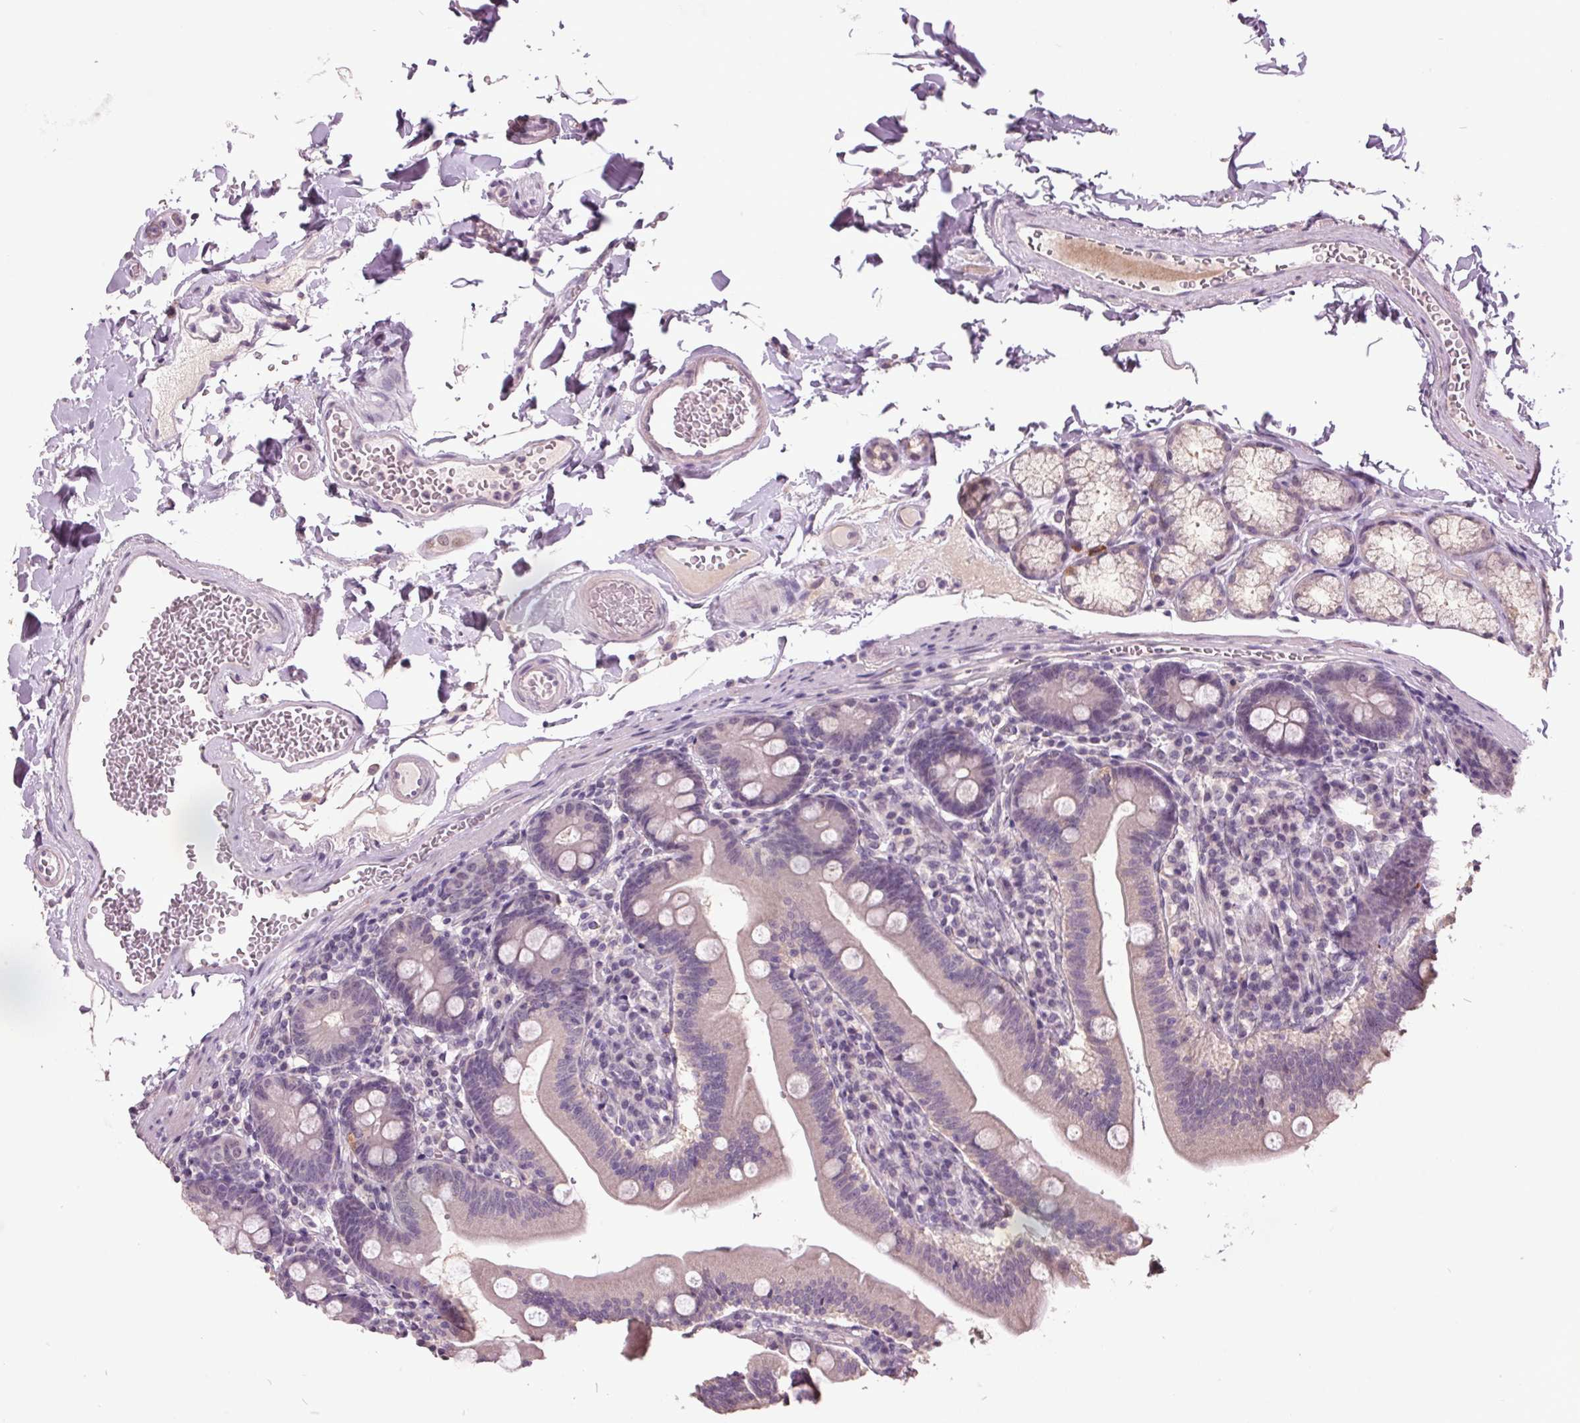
{"staining": {"intensity": "negative", "quantity": "none", "location": "none"}, "tissue": "duodenum", "cell_type": "Glandular cells", "image_type": "normal", "snomed": [{"axis": "morphology", "description": "Normal tissue, NOS"}, {"axis": "topography", "description": "Duodenum"}], "caption": "This is a photomicrograph of immunohistochemistry (IHC) staining of normal duodenum, which shows no positivity in glandular cells.", "gene": "C2orf16", "patient": {"sex": "female", "age": 67}}